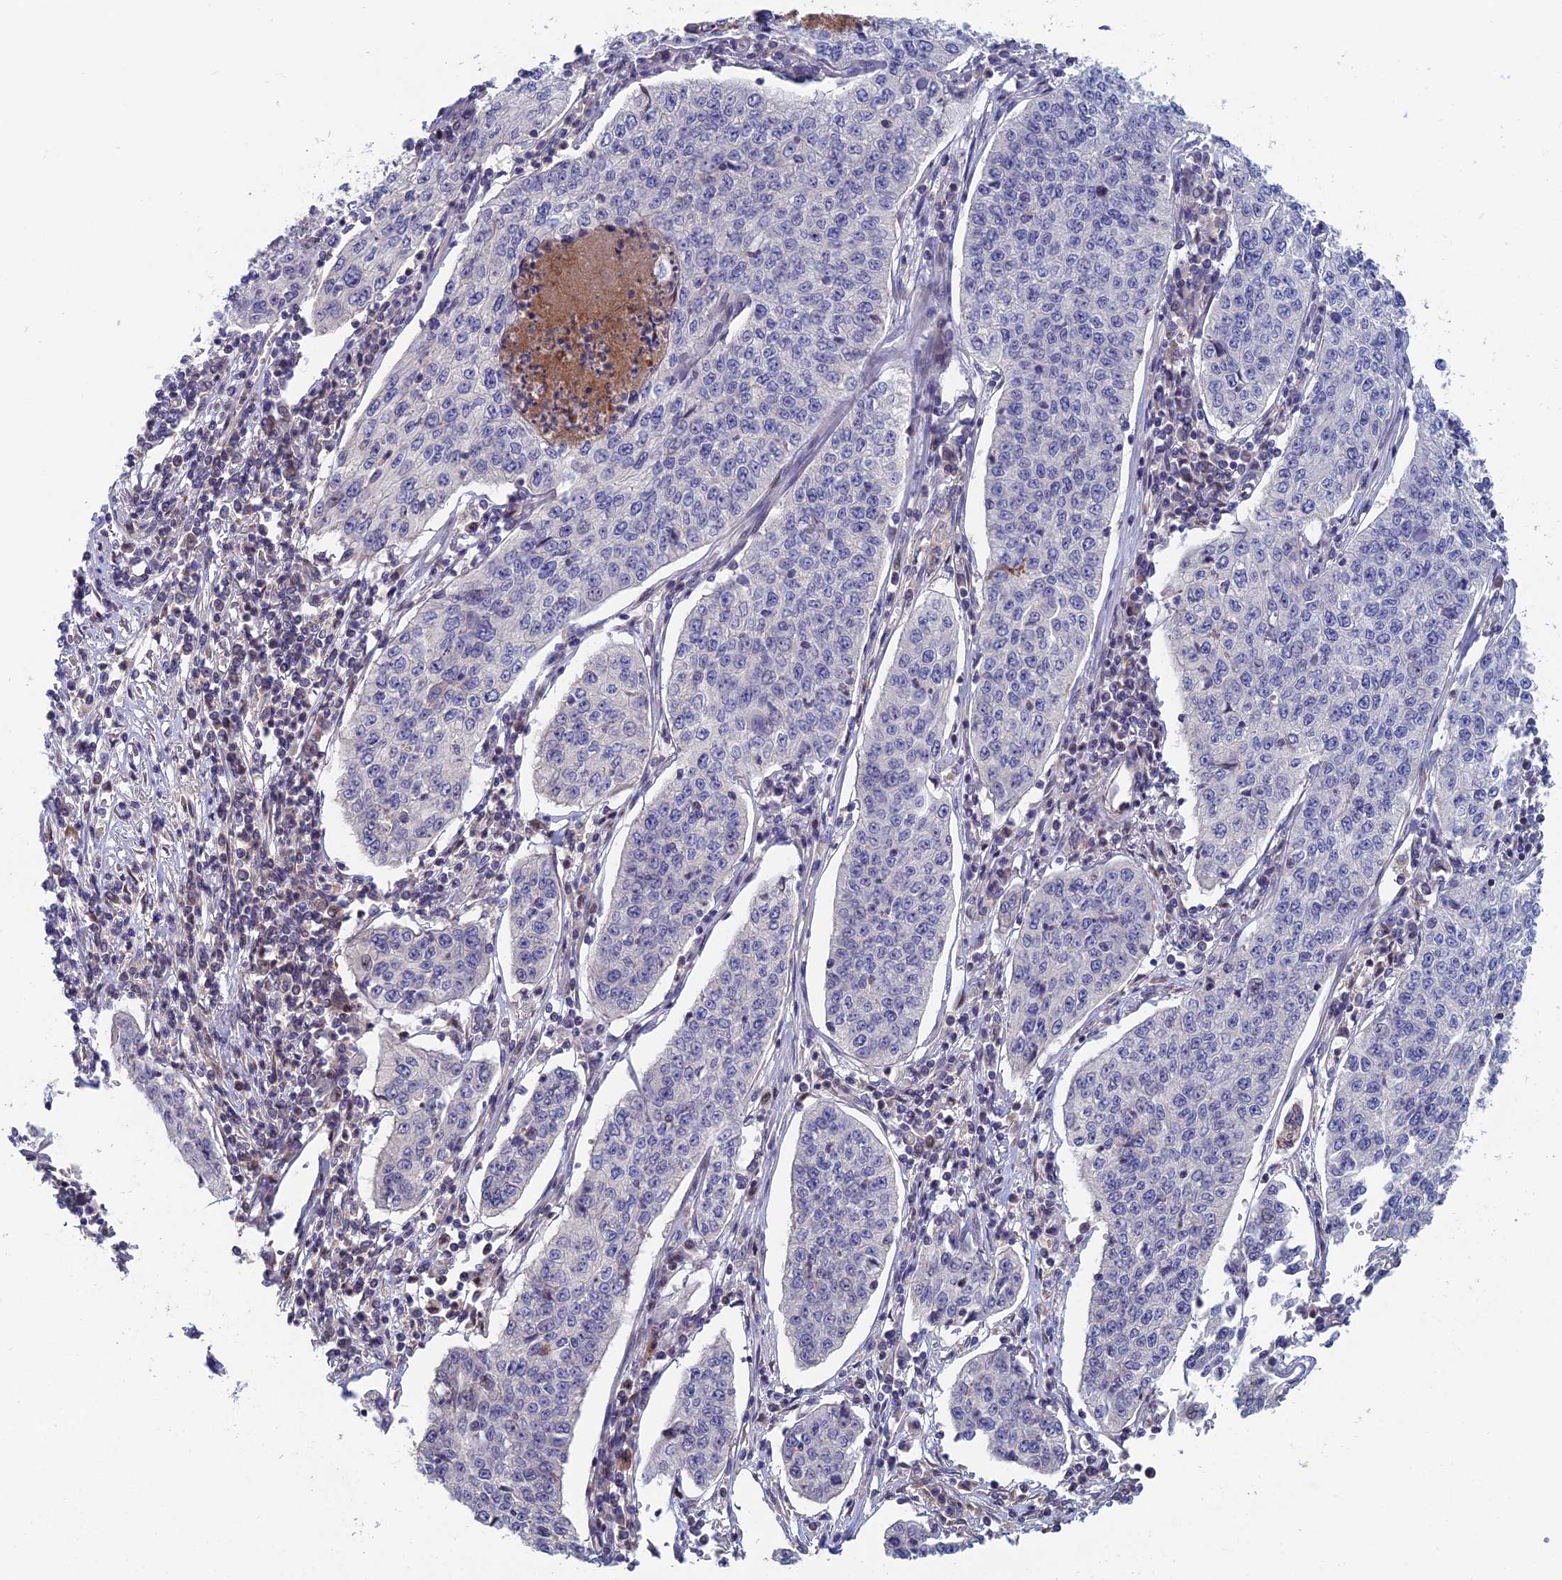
{"staining": {"intensity": "negative", "quantity": "none", "location": "none"}, "tissue": "cervical cancer", "cell_type": "Tumor cells", "image_type": "cancer", "snomed": [{"axis": "morphology", "description": "Squamous cell carcinoma, NOS"}, {"axis": "topography", "description": "Cervix"}], "caption": "High power microscopy histopathology image of an IHC histopathology image of cervical squamous cell carcinoma, revealing no significant staining in tumor cells.", "gene": "USP37", "patient": {"sex": "female", "age": 35}}